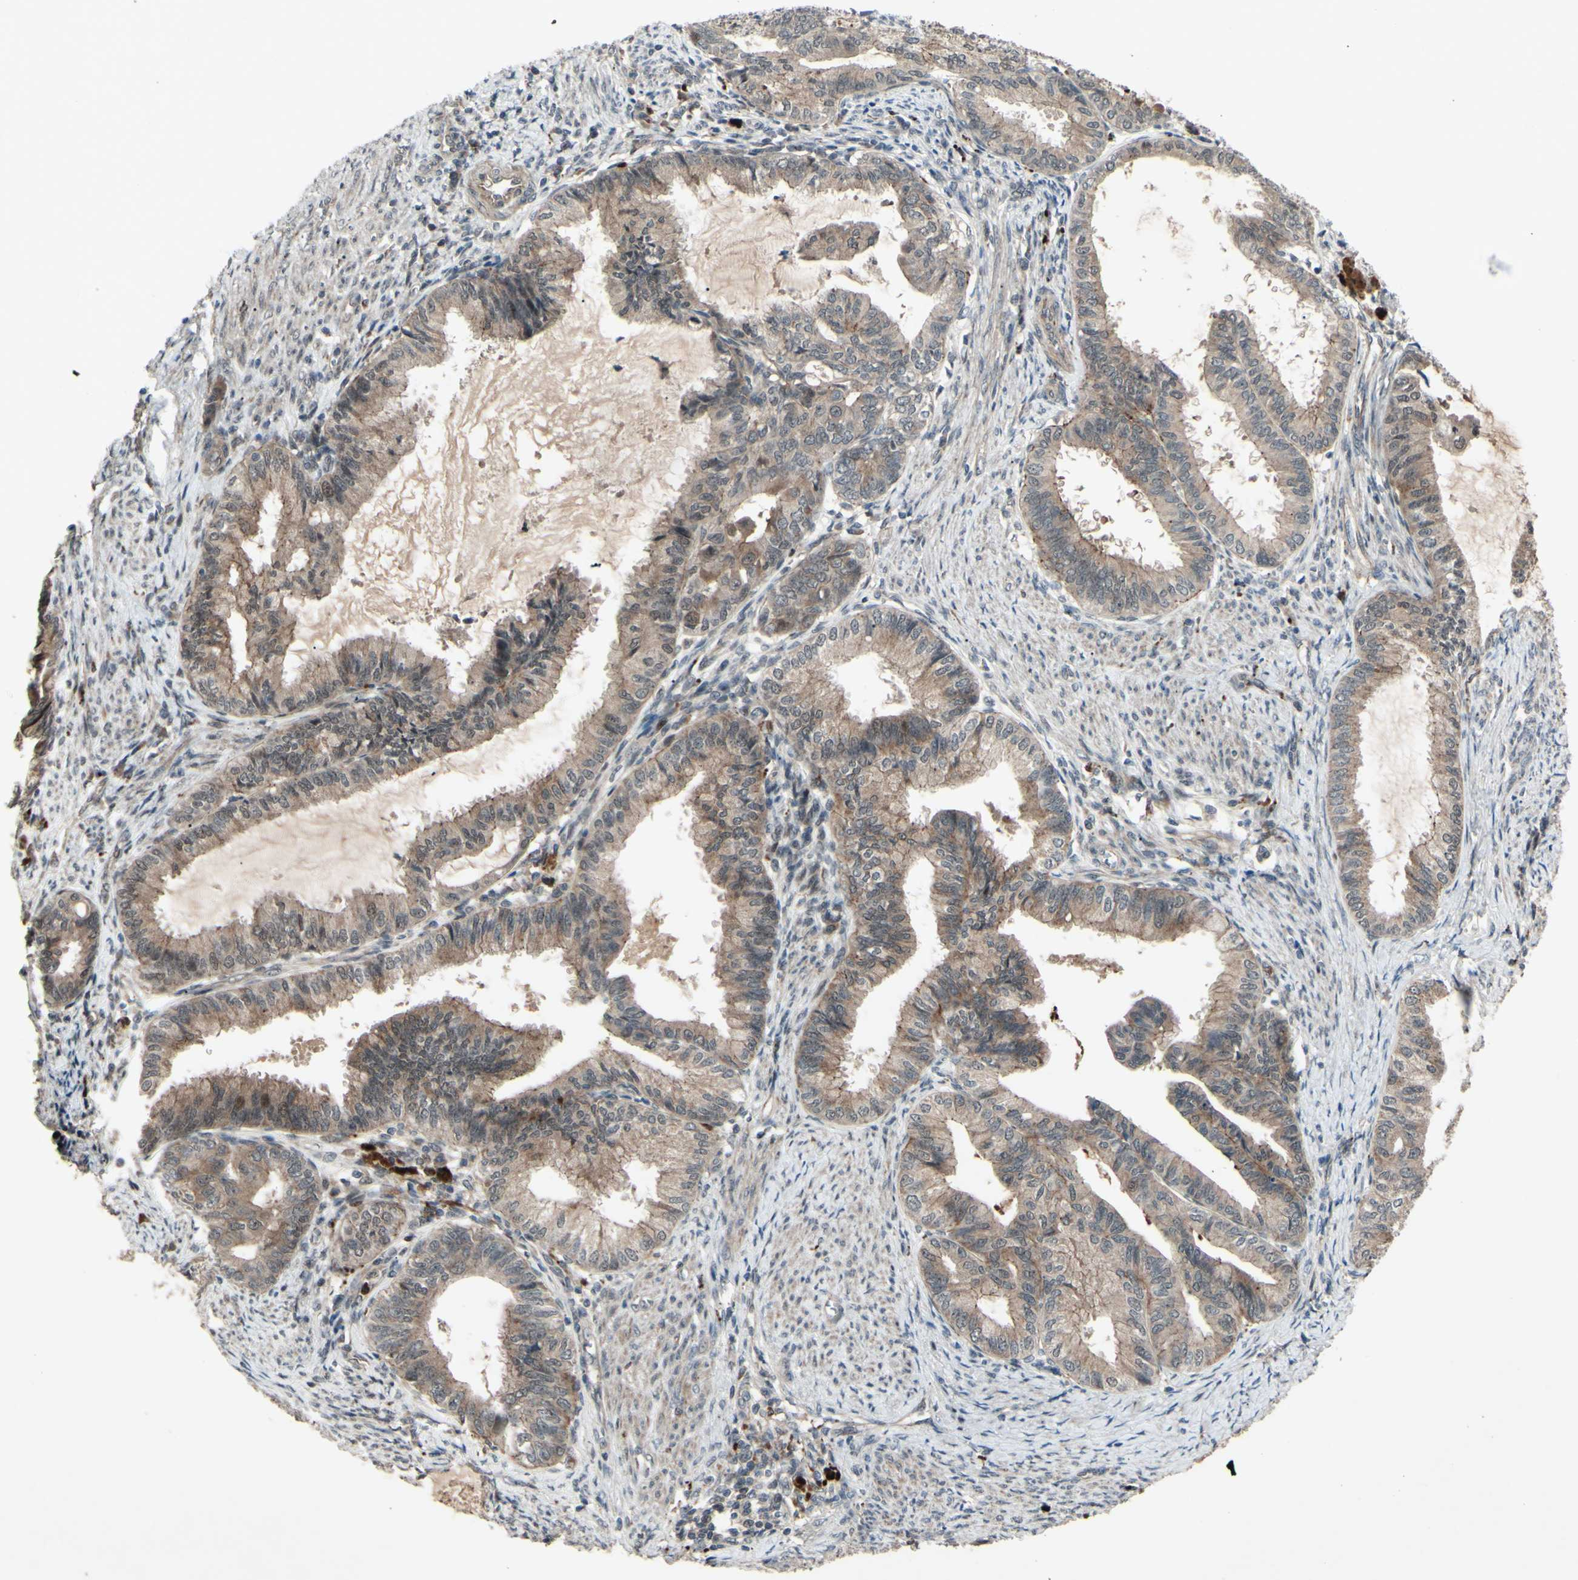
{"staining": {"intensity": "moderate", "quantity": ">75%", "location": "cytoplasmic/membranous,nuclear"}, "tissue": "endometrial cancer", "cell_type": "Tumor cells", "image_type": "cancer", "snomed": [{"axis": "morphology", "description": "Adenocarcinoma, NOS"}, {"axis": "topography", "description": "Endometrium"}], "caption": "This image displays IHC staining of human adenocarcinoma (endometrial), with medium moderate cytoplasmic/membranous and nuclear positivity in about >75% of tumor cells.", "gene": "MLF2", "patient": {"sex": "female", "age": 86}}